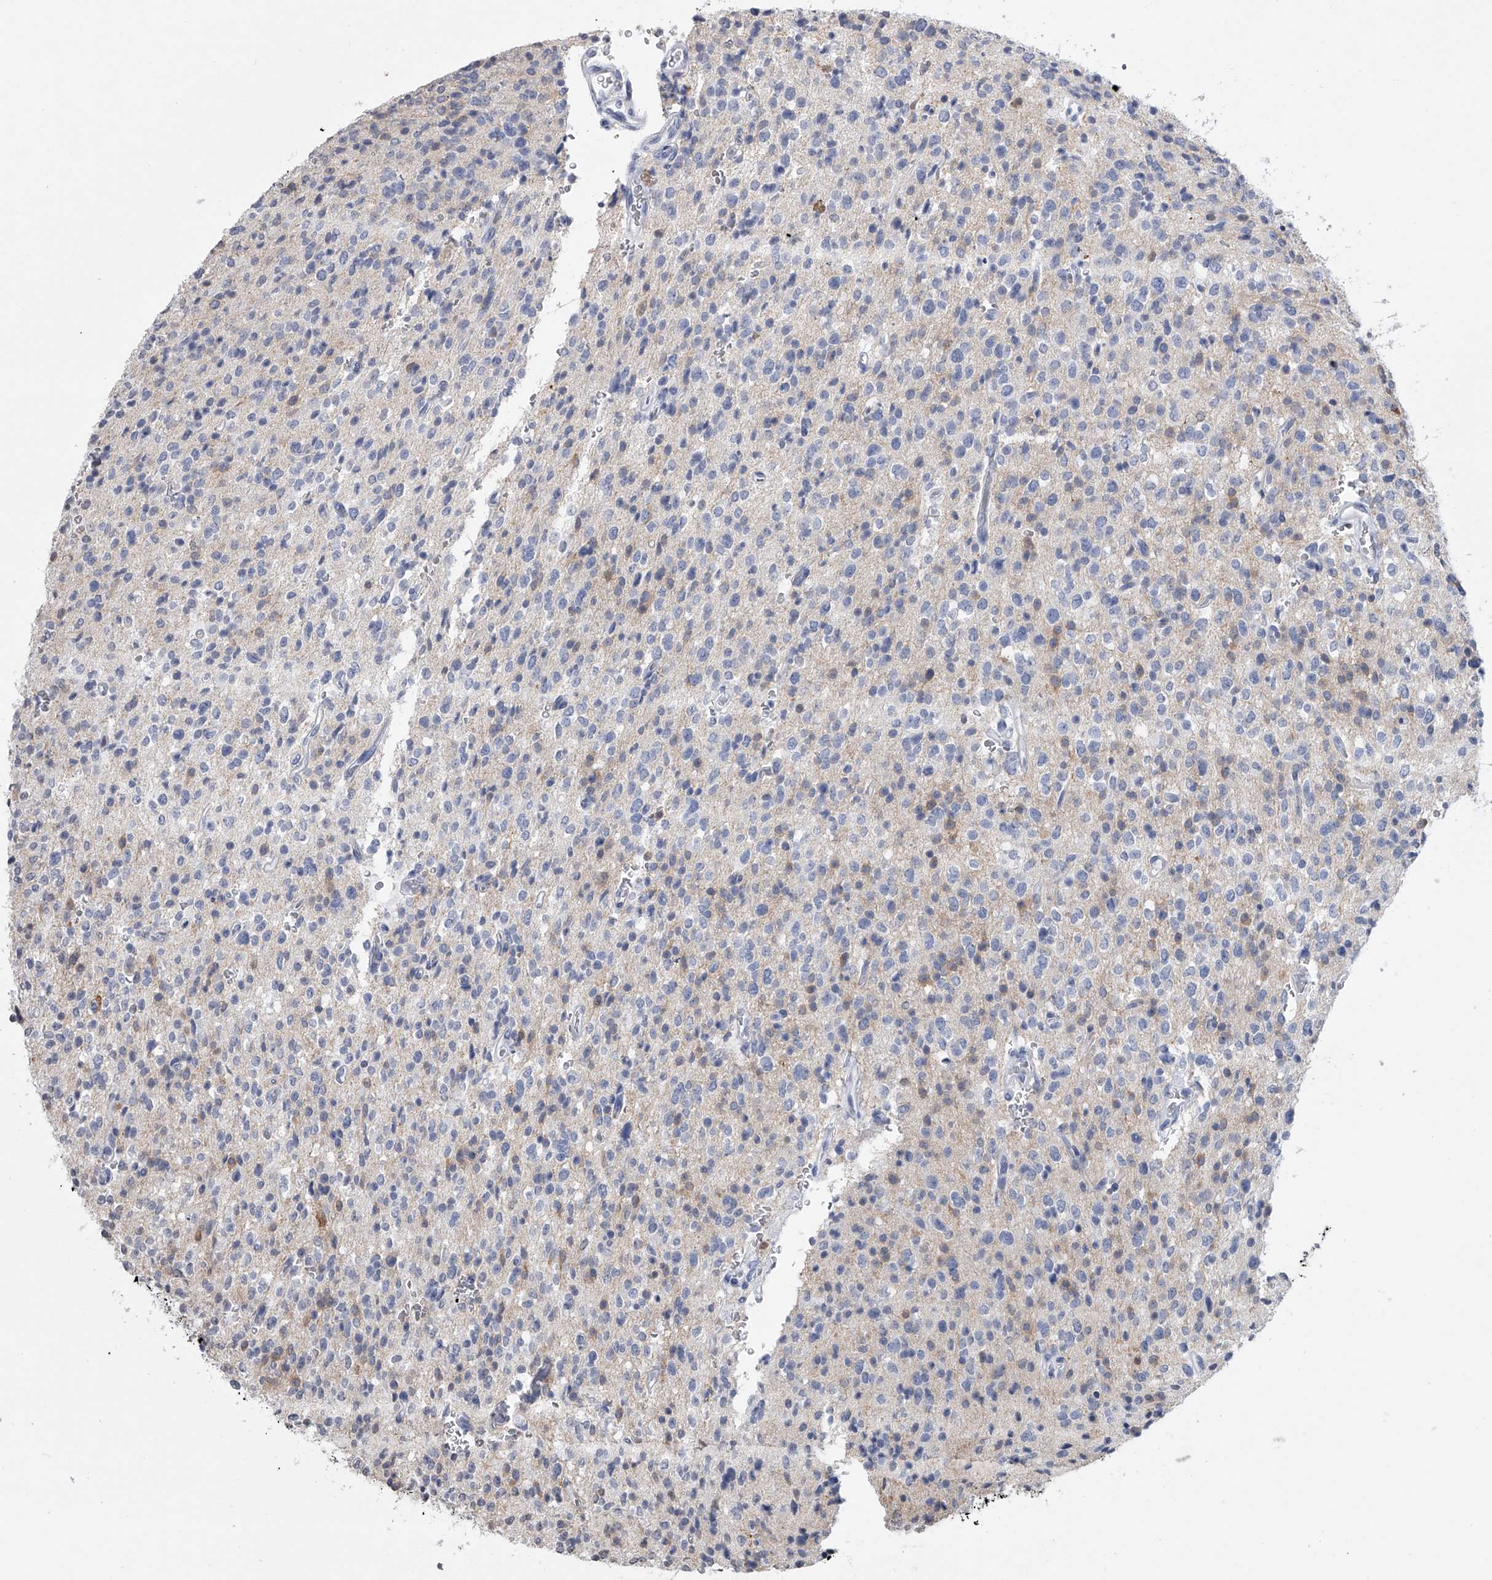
{"staining": {"intensity": "negative", "quantity": "none", "location": "none"}, "tissue": "glioma", "cell_type": "Tumor cells", "image_type": "cancer", "snomed": [{"axis": "morphology", "description": "Glioma, malignant, High grade"}, {"axis": "topography", "description": "Brain"}], "caption": "Photomicrograph shows no significant protein positivity in tumor cells of malignant glioma (high-grade).", "gene": "TASP1", "patient": {"sex": "male", "age": 34}}